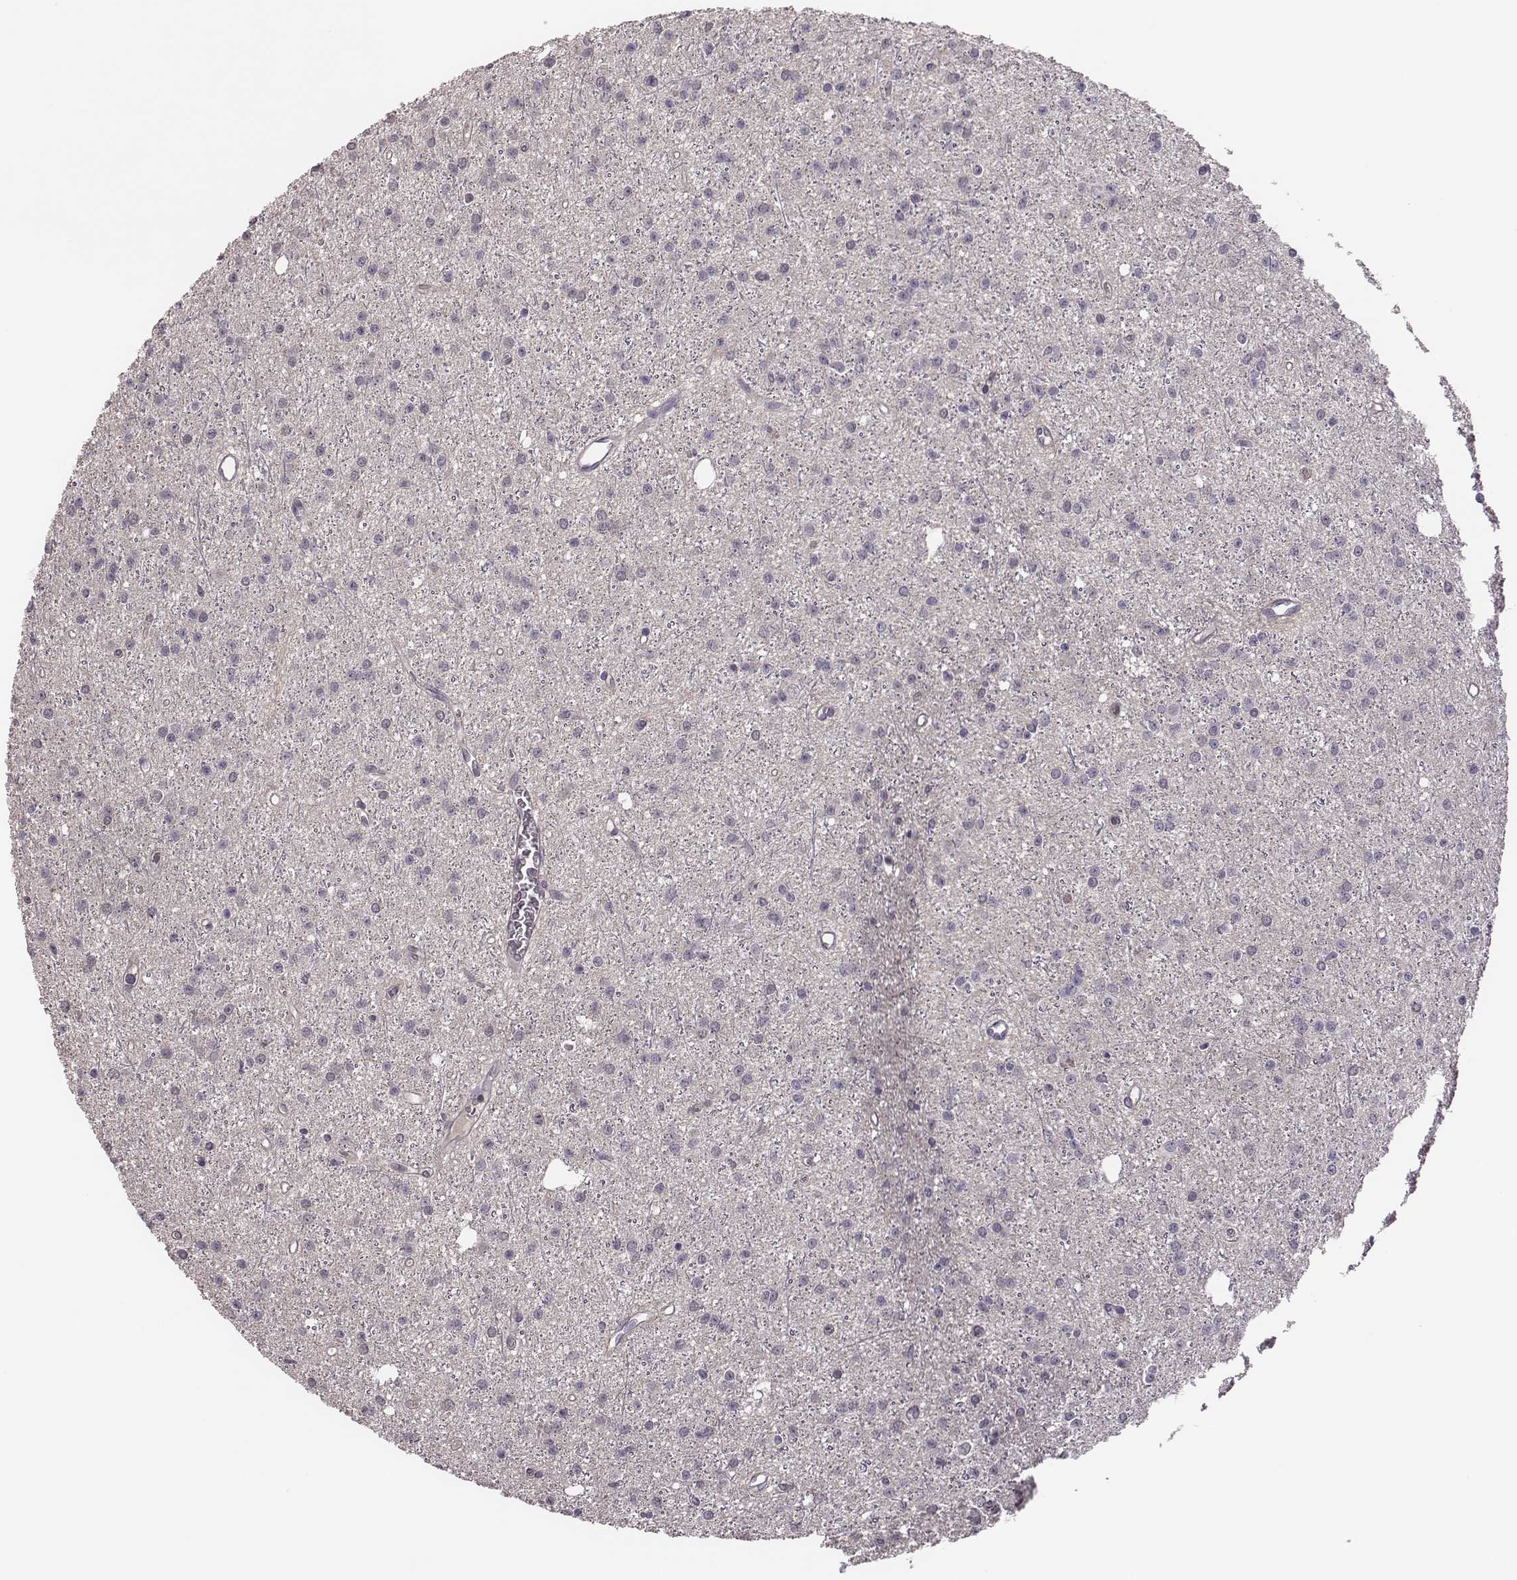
{"staining": {"intensity": "negative", "quantity": "none", "location": "none"}, "tissue": "glioma", "cell_type": "Tumor cells", "image_type": "cancer", "snomed": [{"axis": "morphology", "description": "Glioma, malignant, Low grade"}, {"axis": "topography", "description": "Brain"}], "caption": "Malignant glioma (low-grade) was stained to show a protein in brown. There is no significant positivity in tumor cells. (Immunohistochemistry, brightfield microscopy, high magnification).", "gene": "KMO", "patient": {"sex": "male", "age": 27}}